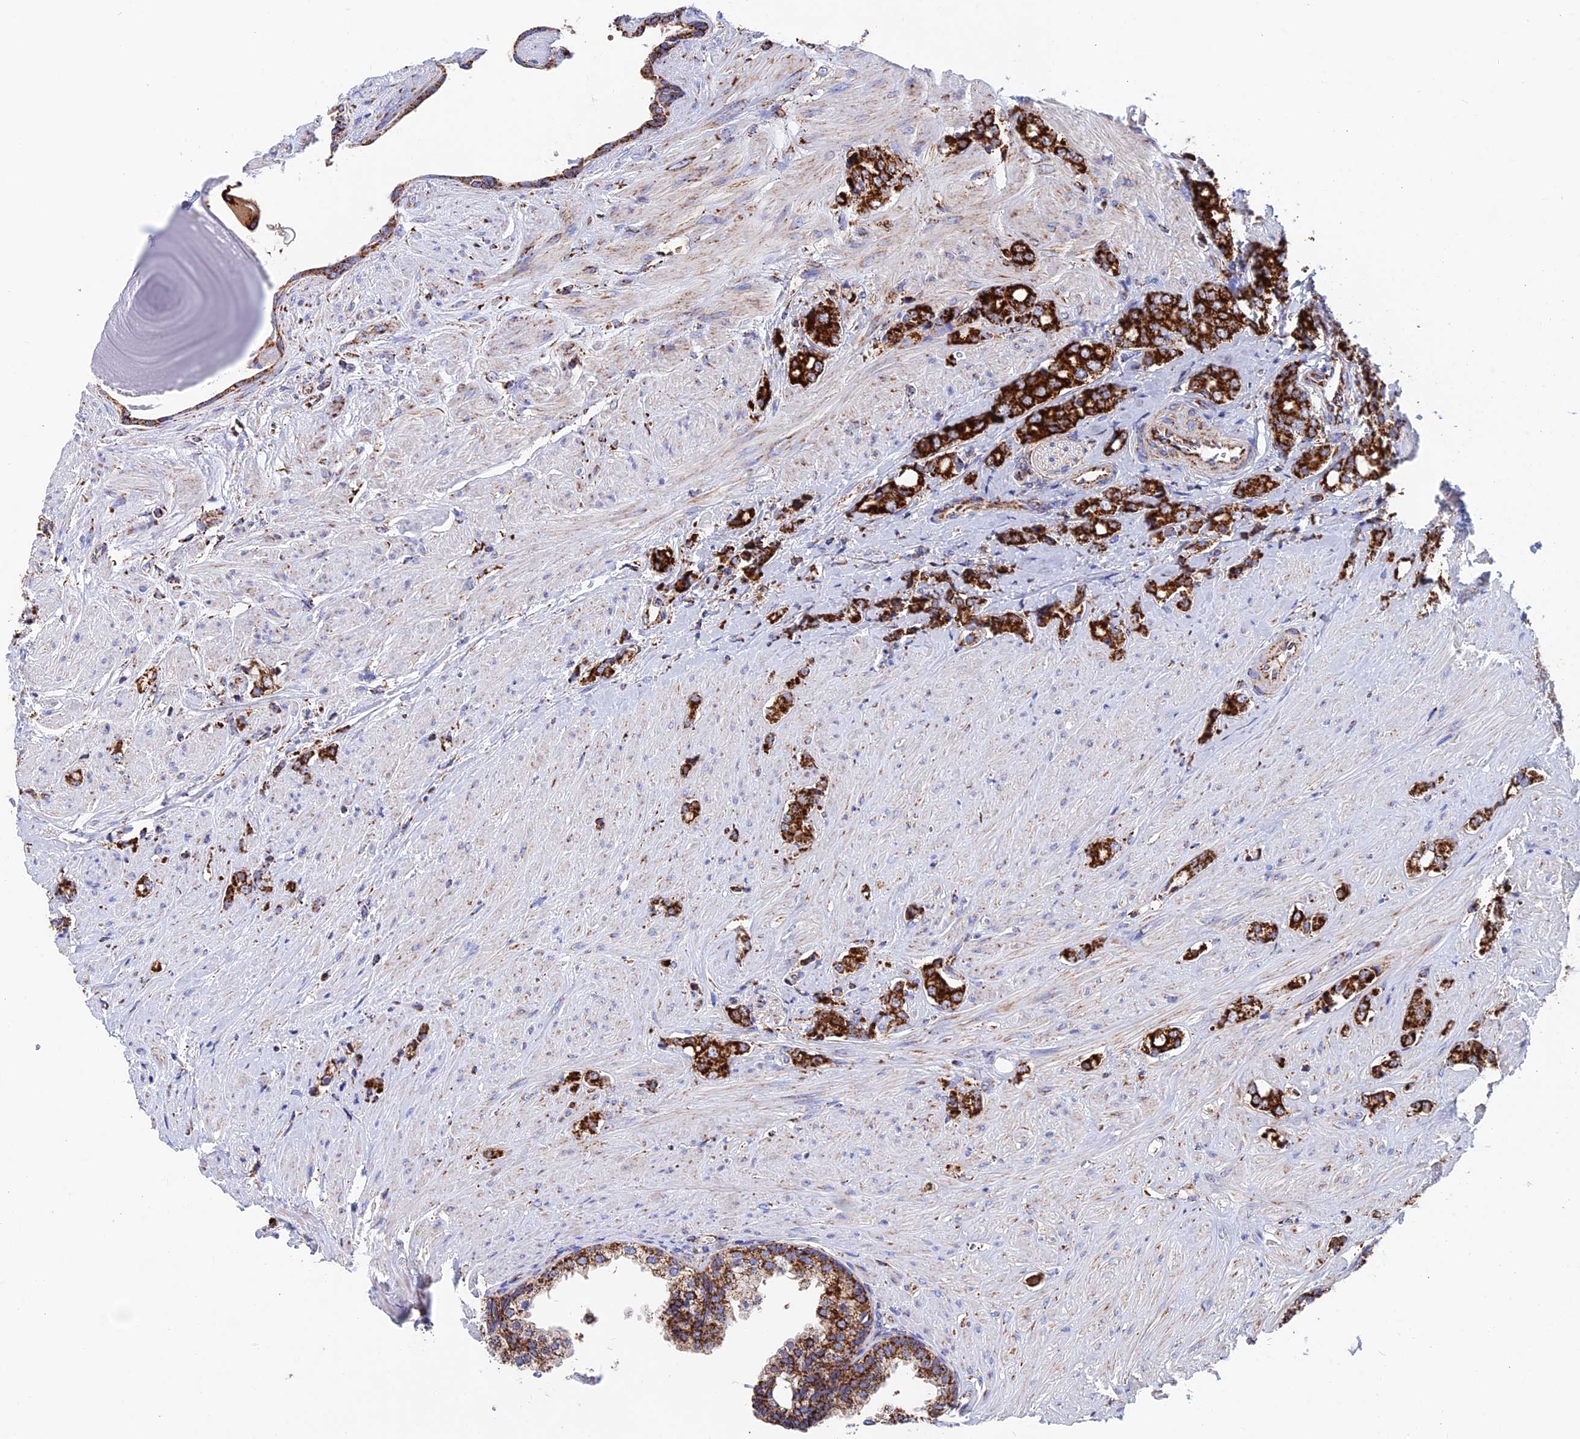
{"staining": {"intensity": "strong", "quantity": ">75%", "location": "cytoplasmic/membranous"}, "tissue": "prostate cancer", "cell_type": "Tumor cells", "image_type": "cancer", "snomed": [{"axis": "morphology", "description": "Adenocarcinoma, High grade"}, {"axis": "topography", "description": "Prostate"}], "caption": "The immunohistochemical stain shows strong cytoplasmic/membranous staining in tumor cells of prostate cancer (high-grade adenocarcinoma) tissue.", "gene": "WDR83", "patient": {"sex": "male", "age": 62}}